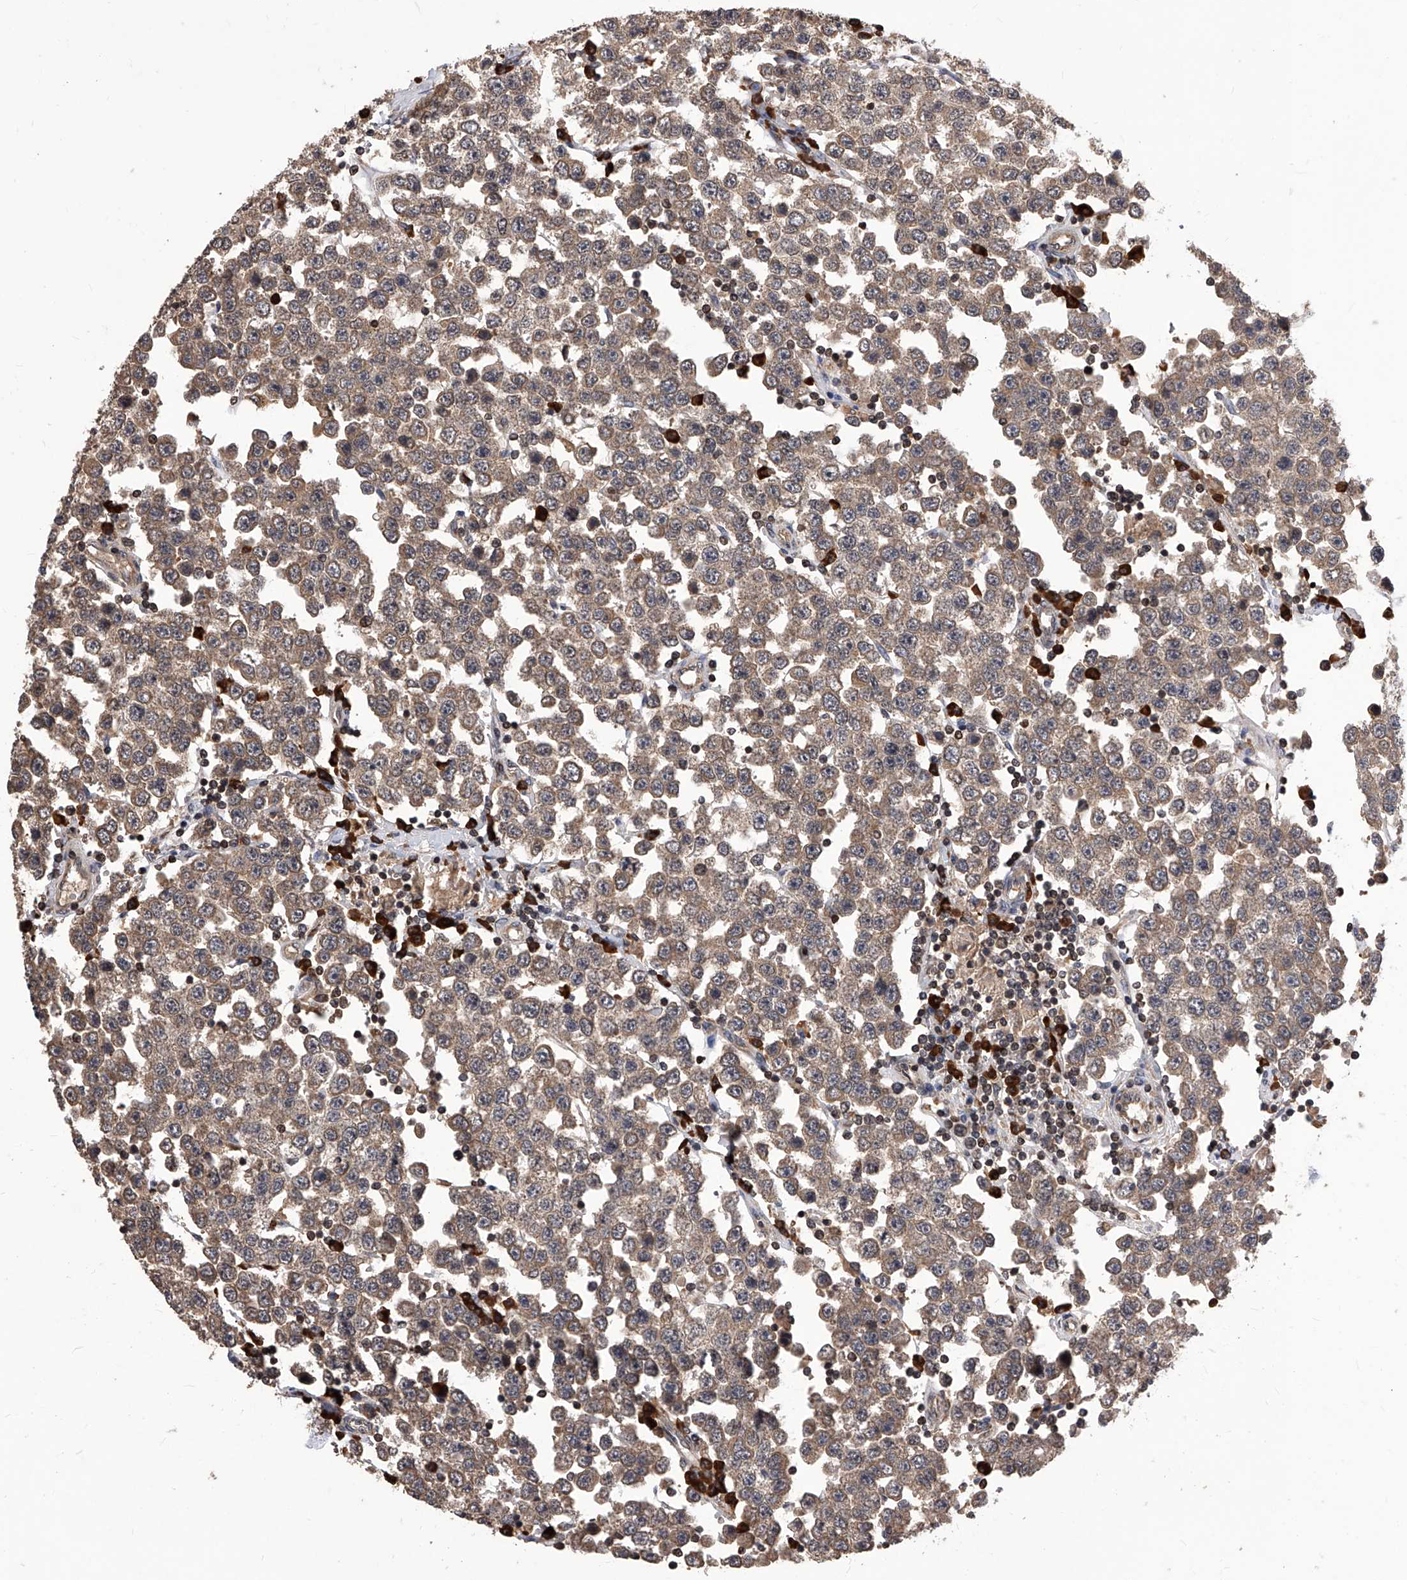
{"staining": {"intensity": "weak", "quantity": ">75%", "location": "cytoplasmic/membranous"}, "tissue": "testis cancer", "cell_type": "Tumor cells", "image_type": "cancer", "snomed": [{"axis": "morphology", "description": "Seminoma, NOS"}, {"axis": "topography", "description": "Testis"}], "caption": "High-magnification brightfield microscopy of testis cancer (seminoma) stained with DAB (brown) and counterstained with hematoxylin (blue). tumor cells exhibit weak cytoplasmic/membranous positivity is identified in about>75% of cells.", "gene": "ID1", "patient": {"sex": "male", "age": 28}}